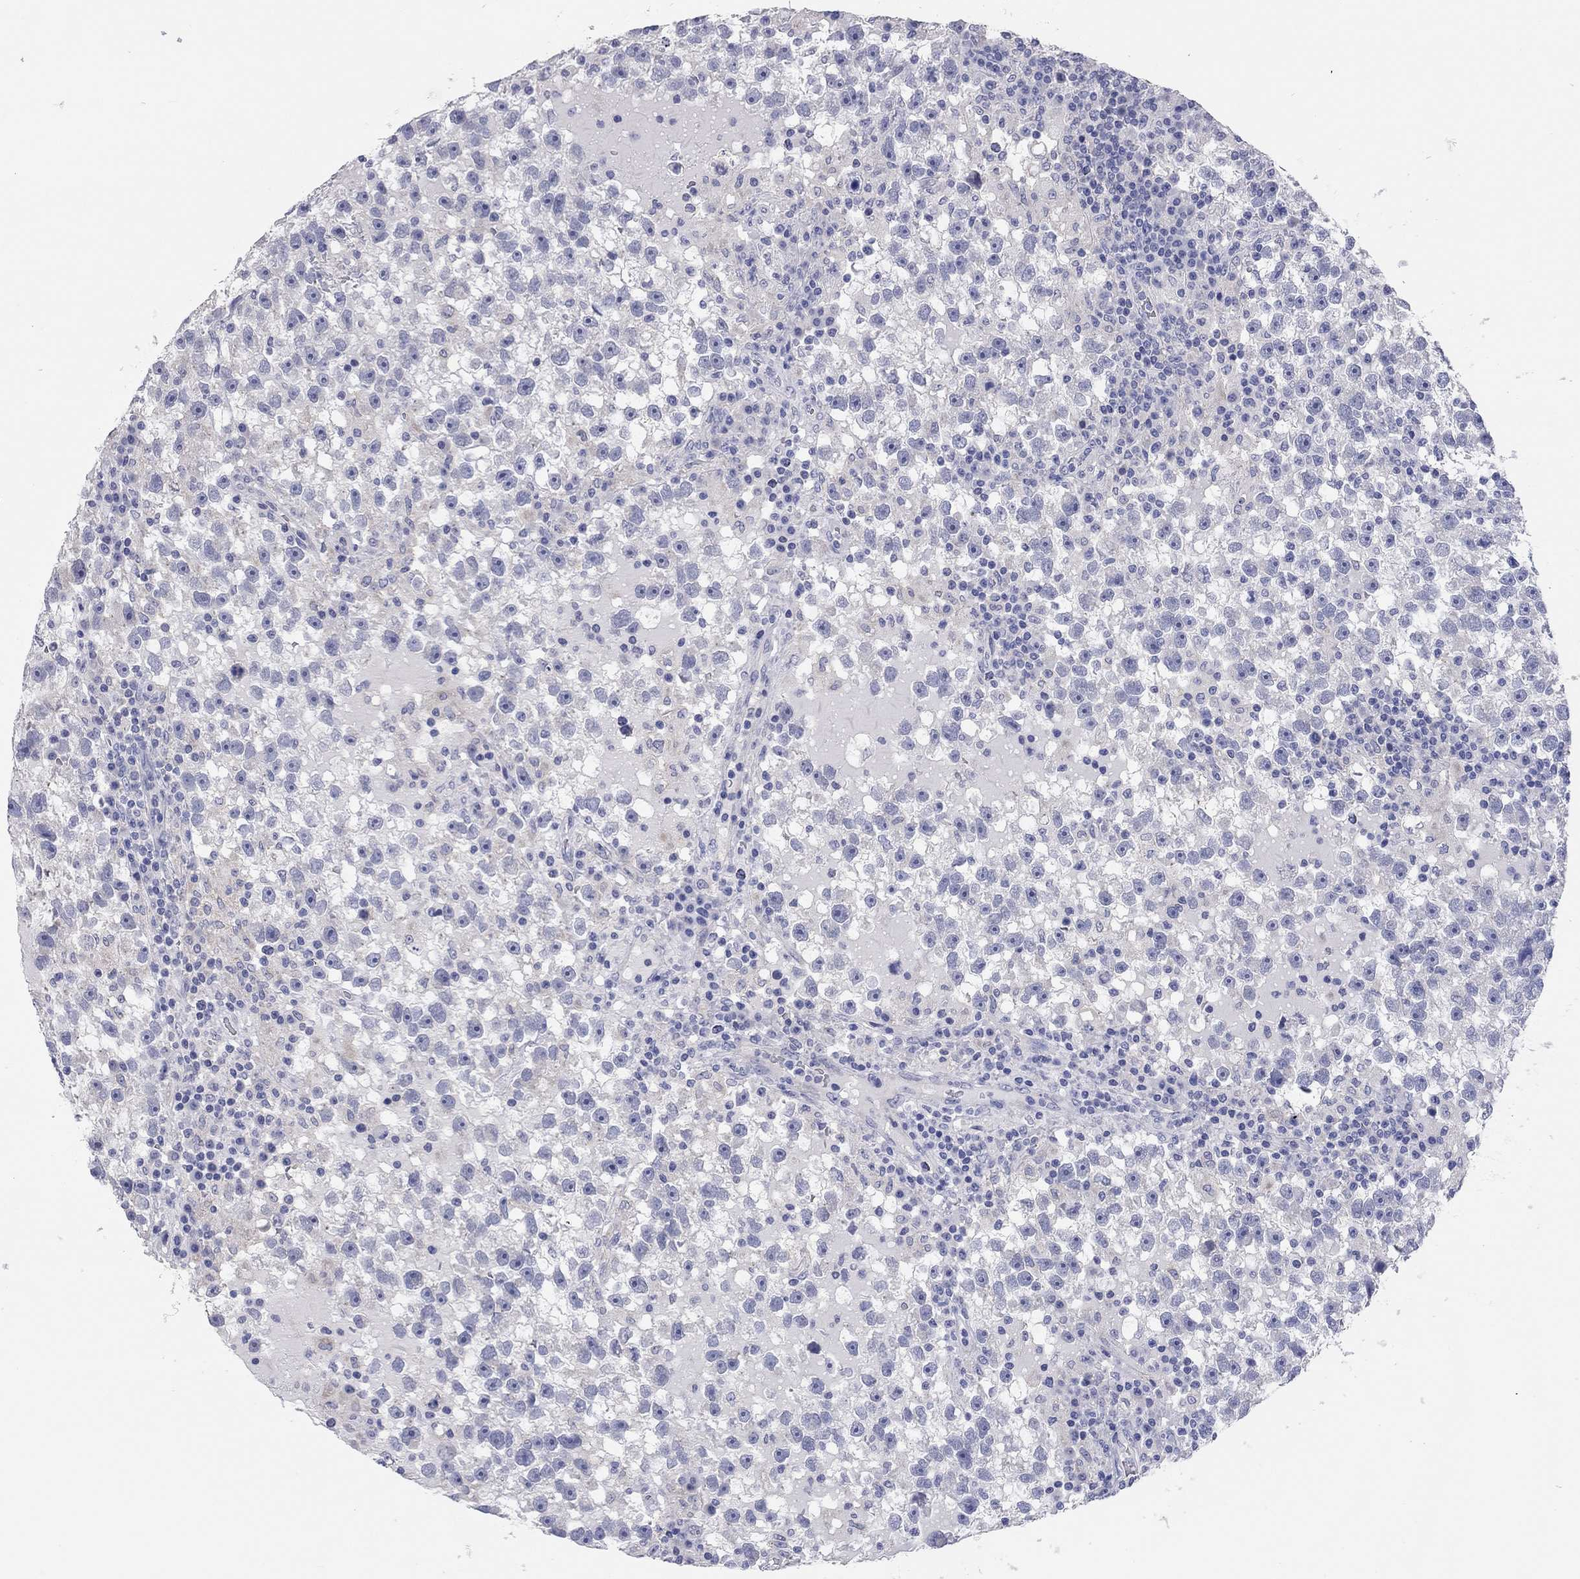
{"staining": {"intensity": "negative", "quantity": "none", "location": "none"}, "tissue": "testis cancer", "cell_type": "Tumor cells", "image_type": "cancer", "snomed": [{"axis": "morphology", "description": "Seminoma, NOS"}, {"axis": "topography", "description": "Testis"}], "caption": "Testis seminoma was stained to show a protein in brown. There is no significant positivity in tumor cells.", "gene": "TMEM221", "patient": {"sex": "male", "age": 47}}